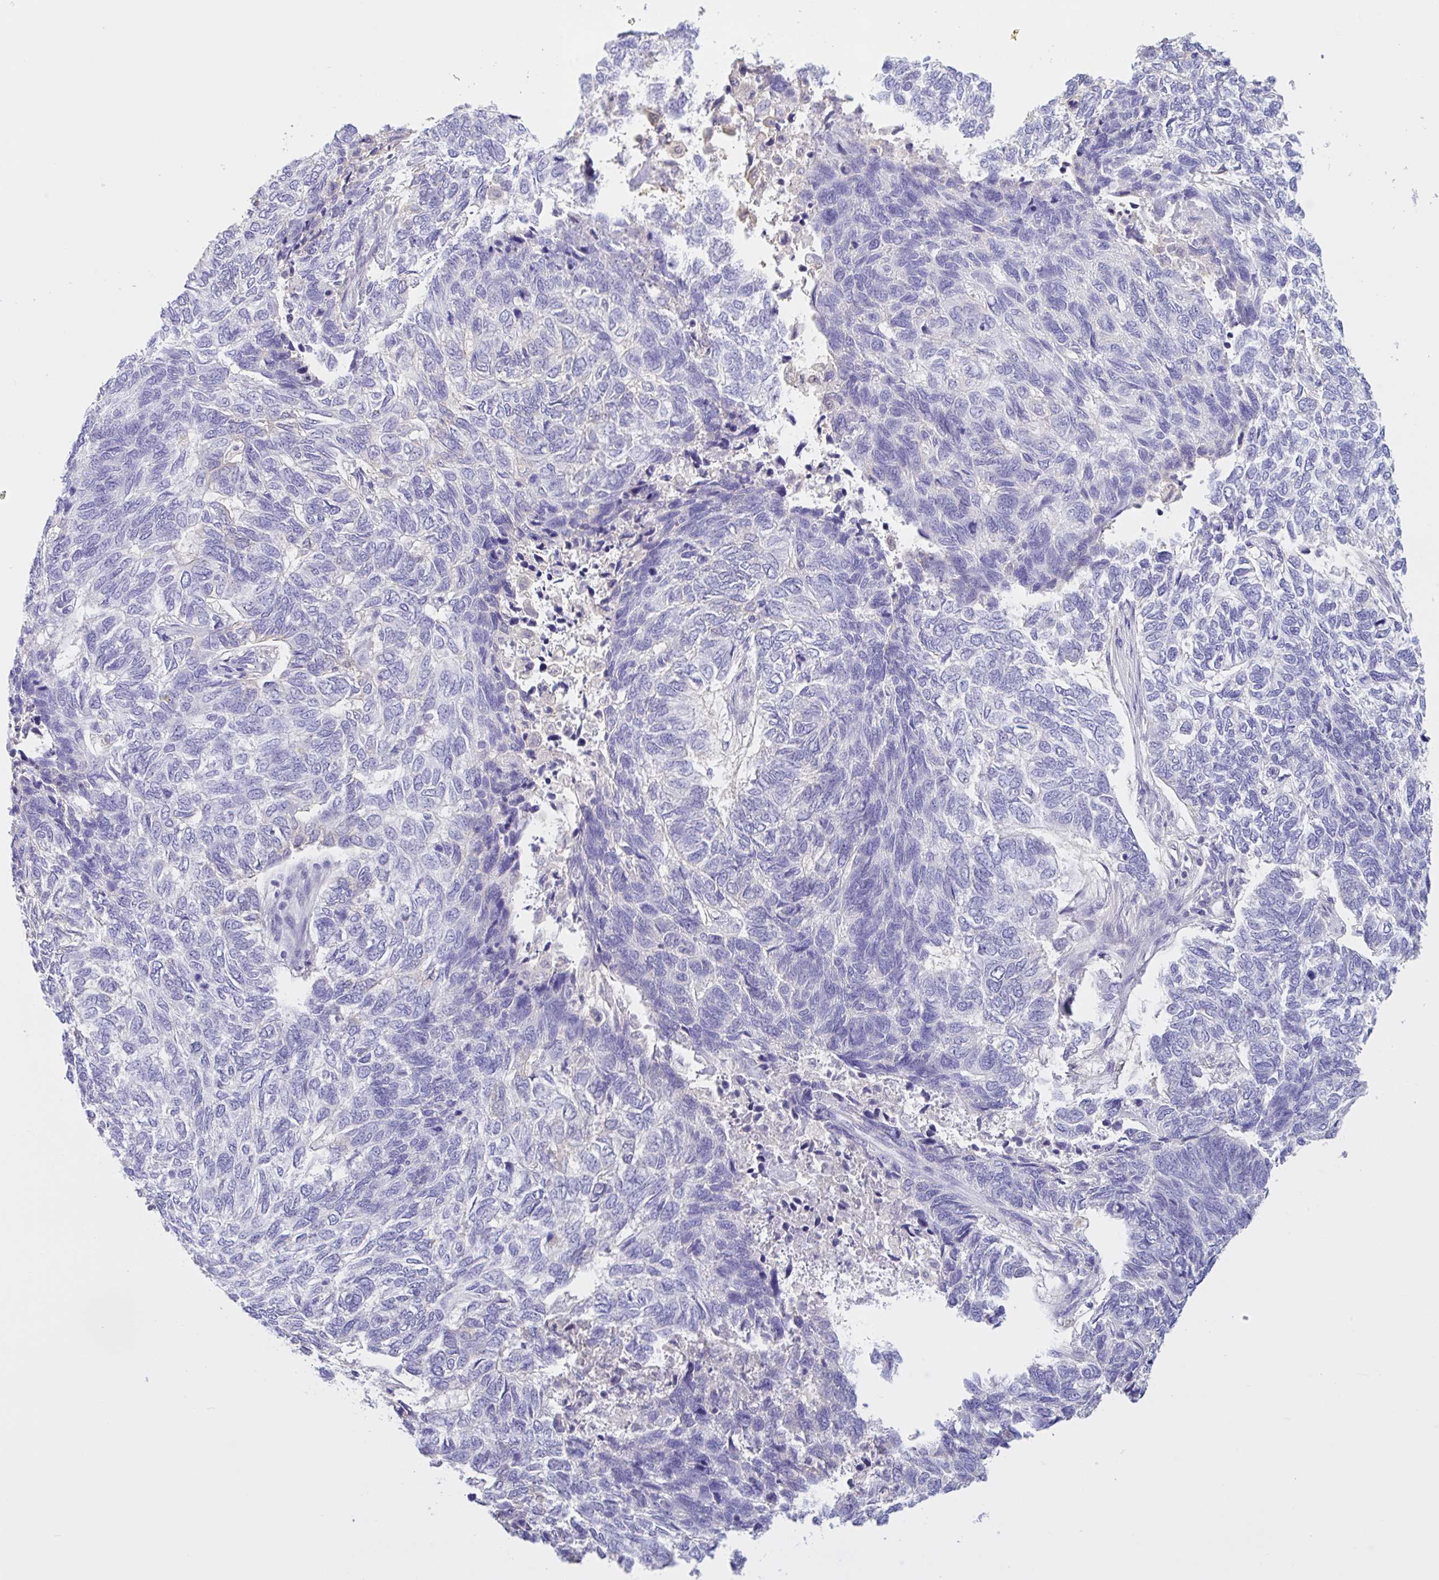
{"staining": {"intensity": "negative", "quantity": "none", "location": "none"}, "tissue": "skin cancer", "cell_type": "Tumor cells", "image_type": "cancer", "snomed": [{"axis": "morphology", "description": "Basal cell carcinoma"}, {"axis": "topography", "description": "Skin"}], "caption": "Tumor cells show no significant positivity in skin cancer.", "gene": "LARGE2", "patient": {"sex": "female", "age": 65}}